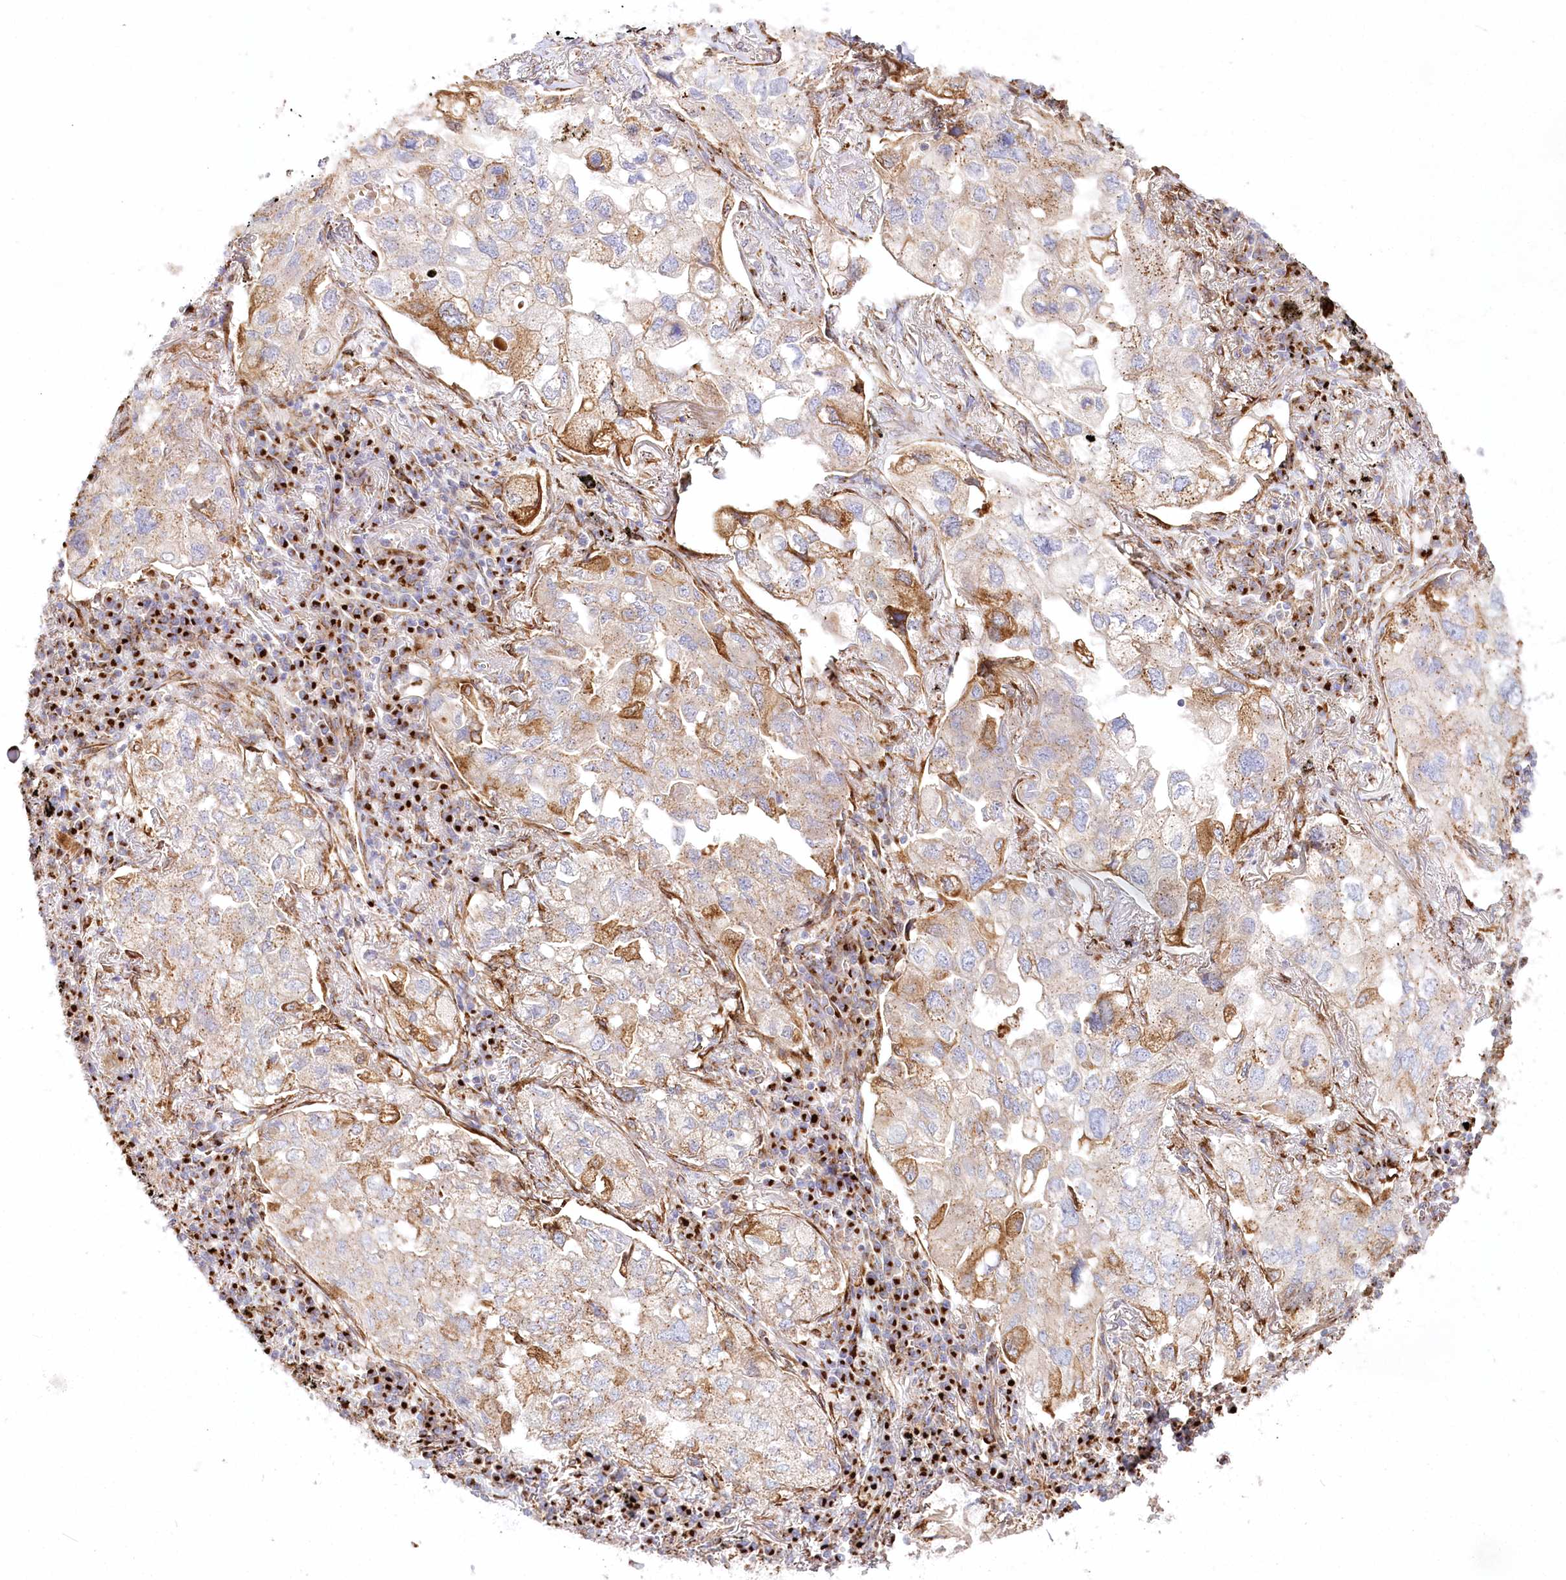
{"staining": {"intensity": "moderate", "quantity": ">75%", "location": "cytoplasmic/membranous"}, "tissue": "lung cancer", "cell_type": "Tumor cells", "image_type": "cancer", "snomed": [{"axis": "morphology", "description": "Adenocarcinoma, NOS"}, {"axis": "topography", "description": "Lung"}], "caption": "Immunohistochemical staining of lung cancer shows medium levels of moderate cytoplasmic/membranous protein expression in approximately >75% of tumor cells.", "gene": "ABRAXAS2", "patient": {"sex": "male", "age": 65}}